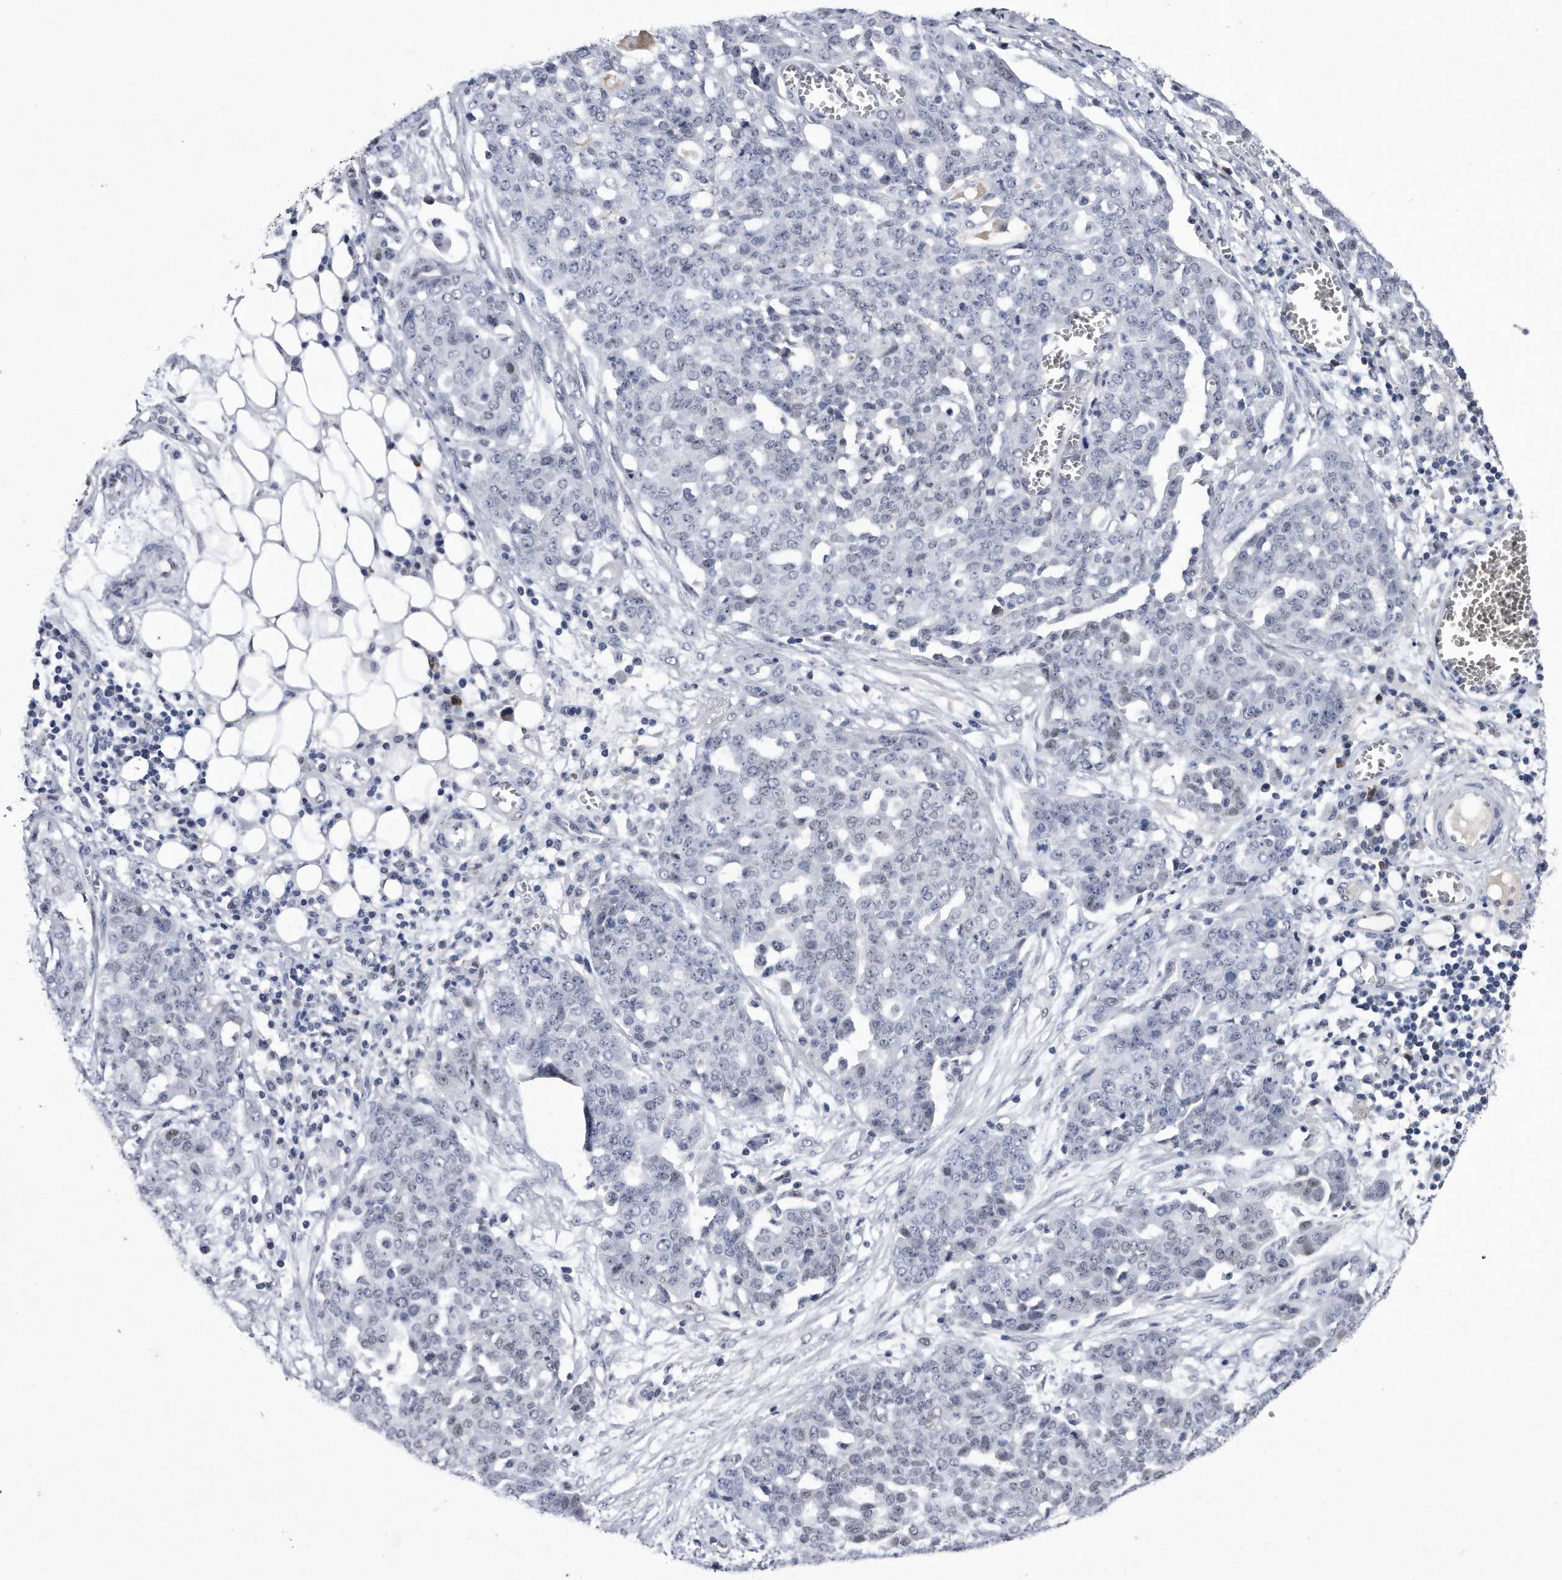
{"staining": {"intensity": "negative", "quantity": "none", "location": "none"}, "tissue": "ovarian cancer", "cell_type": "Tumor cells", "image_type": "cancer", "snomed": [{"axis": "morphology", "description": "Cystadenocarcinoma, serous, NOS"}, {"axis": "topography", "description": "Soft tissue"}, {"axis": "topography", "description": "Ovary"}], "caption": "Tumor cells are negative for brown protein staining in serous cystadenocarcinoma (ovarian).", "gene": "KCTD8", "patient": {"sex": "female", "age": 57}}